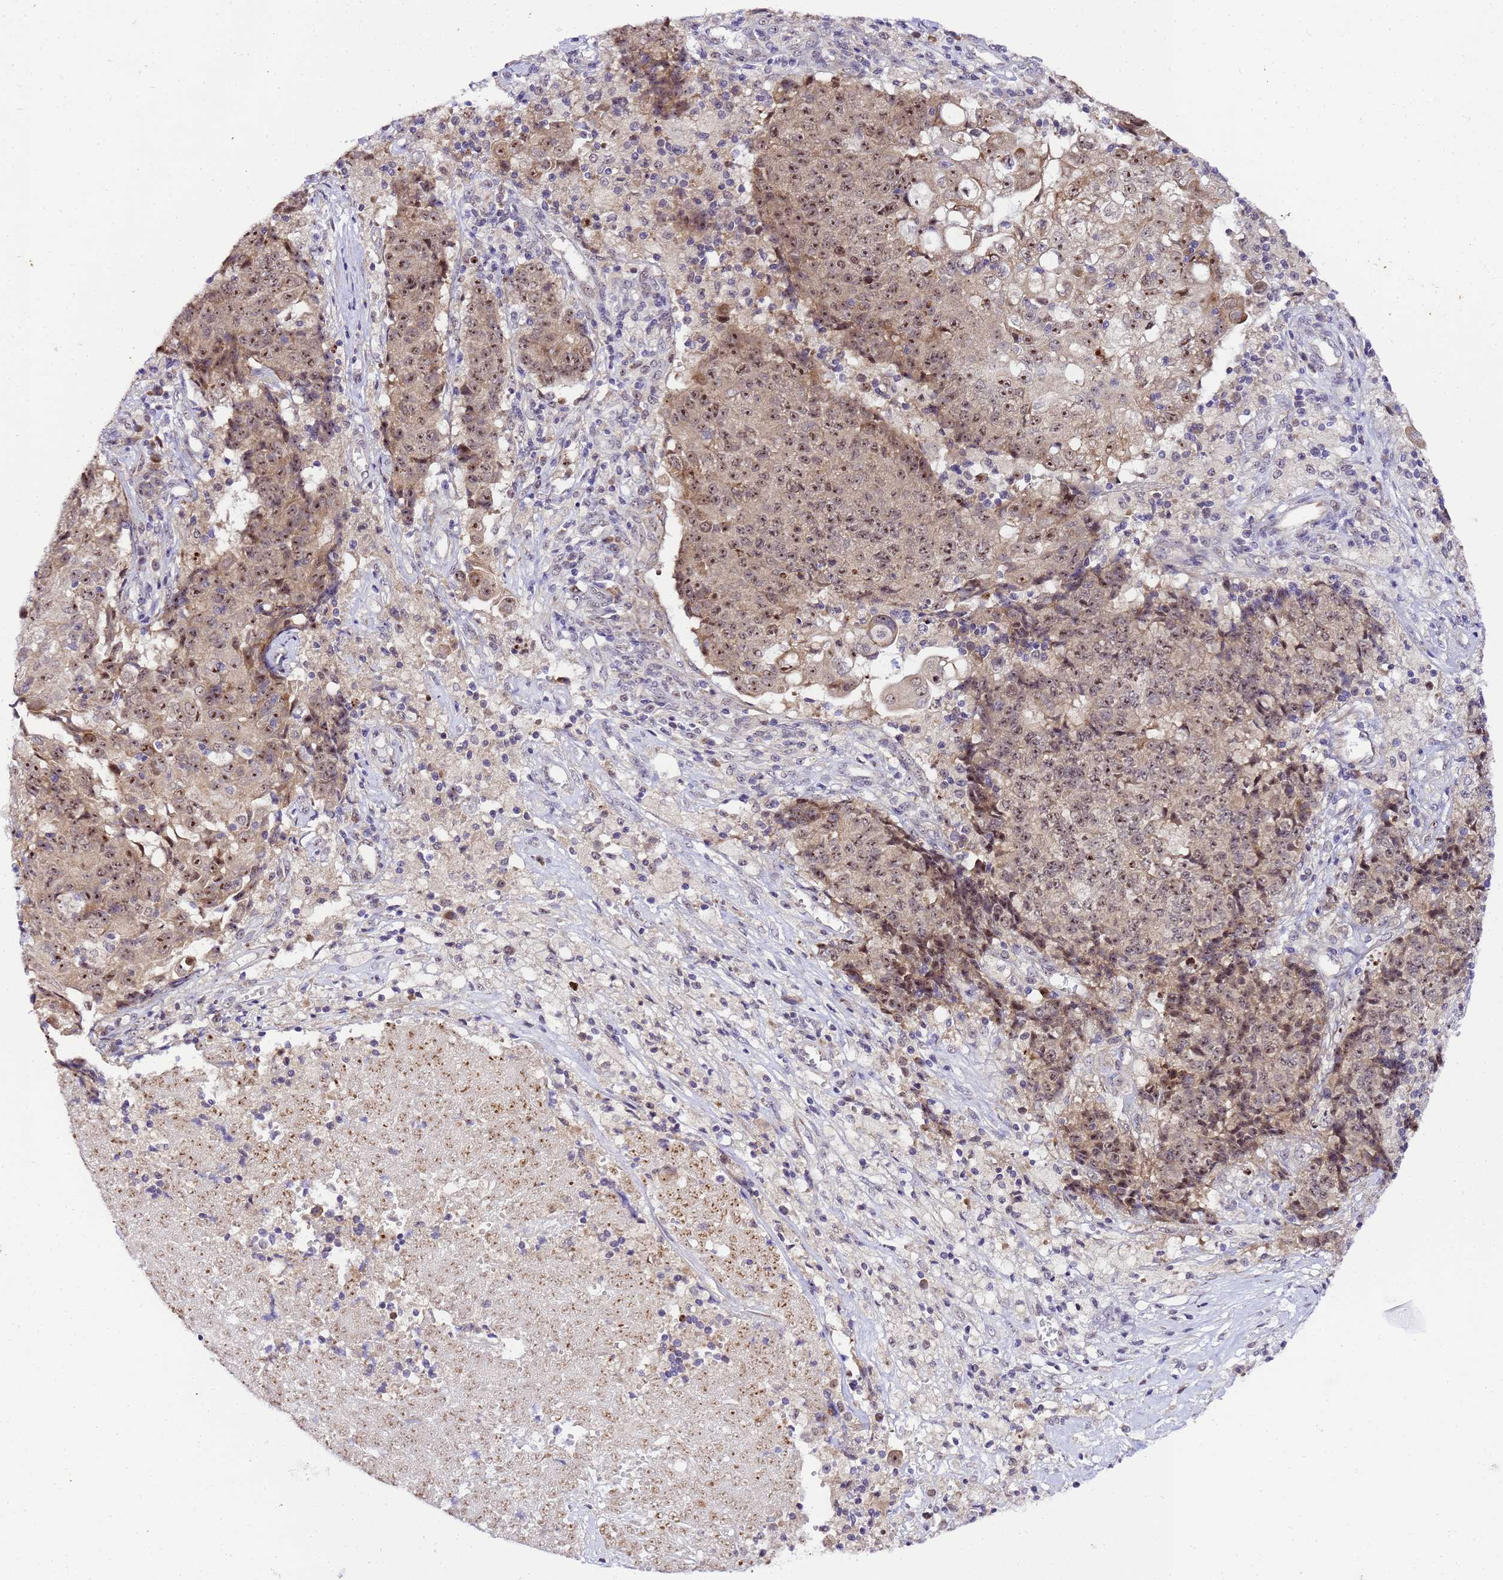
{"staining": {"intensity": "moderate", "quantity": ">75%", "location": "nuclear"}, "tissue": "ovarian cancer", "cell_type": "Tumor cells", "image_type": "cancer", "snomed": [{"axis": "morphology", "description": "Carcinoma, endometroid"}, {"axis": "topography", "description": "Ovary"}], "caption": "The immunohistochemical stain labels moderate nuclear expression in tumor cells of ovarian cancer tissue.", "gene": "SLX4IP", "patient": {"sex": "female", "age": 42}}